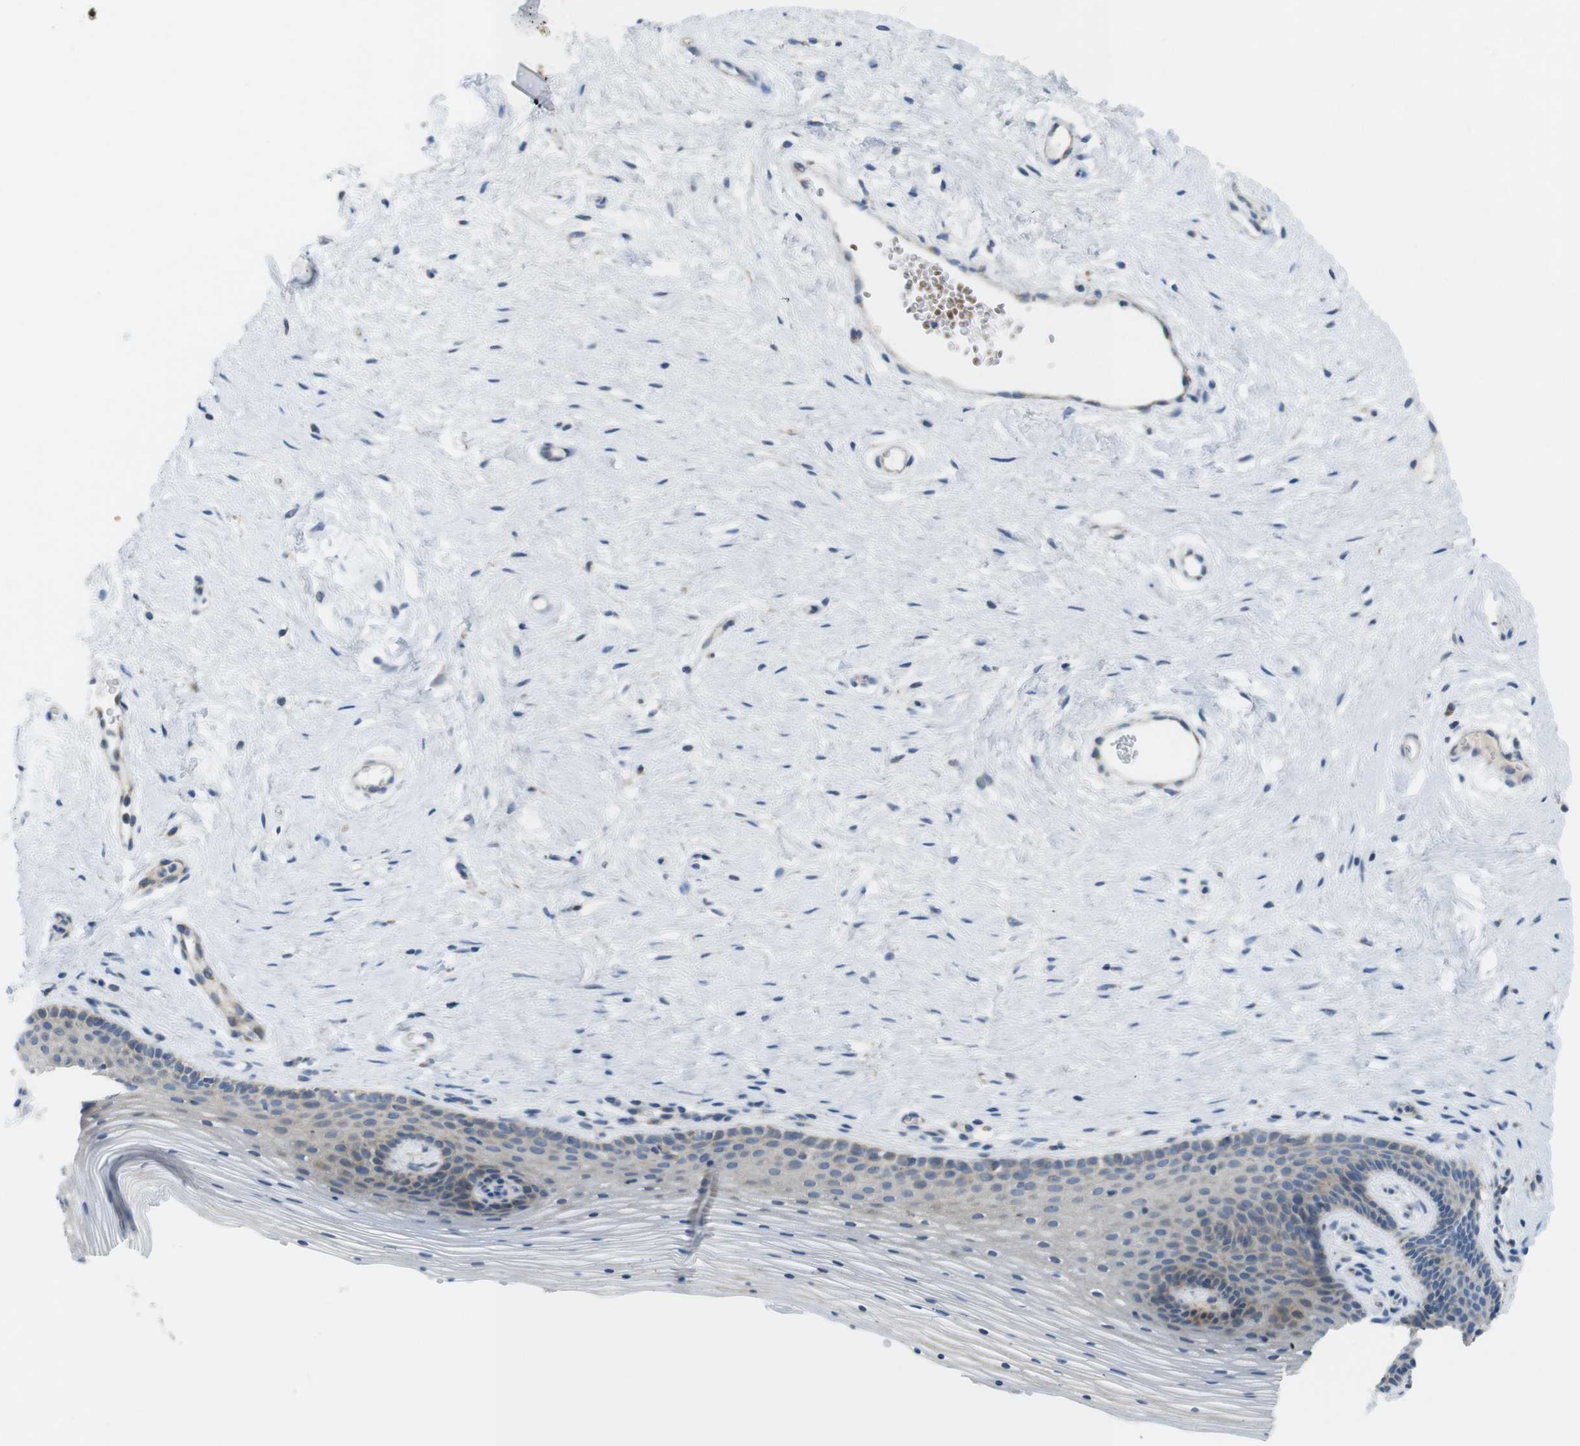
{"staining": {"intensity": "weak", "quantity": "<25%", "location": "cytoplasmic/membranous"}, "tissue": "vagina", "cell_type": "Squamous epithelial cells", "image_type": "normal", "snomed": [{"axis": "morphology", "description": "Normal tissue, NOS"}, {"axis": "topography", "description": "Vagina"}], "caption": "A micrograph of vagina stained for a protein displays no brown staining in squamous epithelial cells.", "gene": "MARCHF1", "patient": {"sex": "female", "age": 32}}